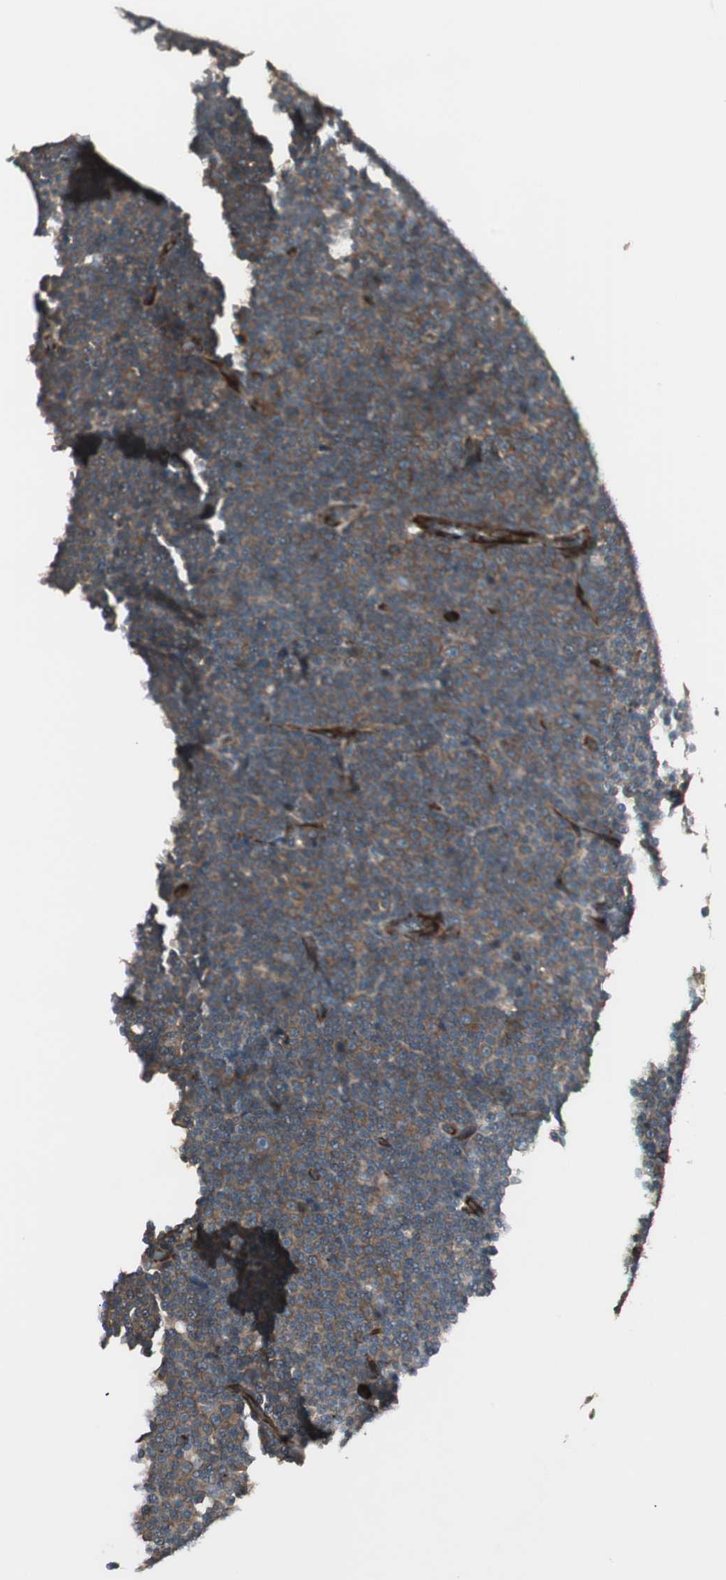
{"staining": {"intensity": "strong", "quantity": ">75%", "location": "cytoplasmic/membranous"}, "tissue": "lymphoma", "cell_type": "Tumor cells", "image_type": "cancer", "snomed": [{"axis": "morphology", "description": "Malignant lymphoma, non-Hodgkin's type, Low grade"}, {"axis": "topography", "description": "Lymph node"}], "caption": "IHC histopathology image of neoplastic tissue: human low-grade malignant lymphoma, non-Hodgkin's type stained using IHC reveals high levels of strong protein expression localized specifically in the cytoplasmic/membranous of tumor cells, appearing as a cytoplasmic/membranous brown color.", "gene": "PPP2R5E", "patient": {"sex": "female", "age": 67}}